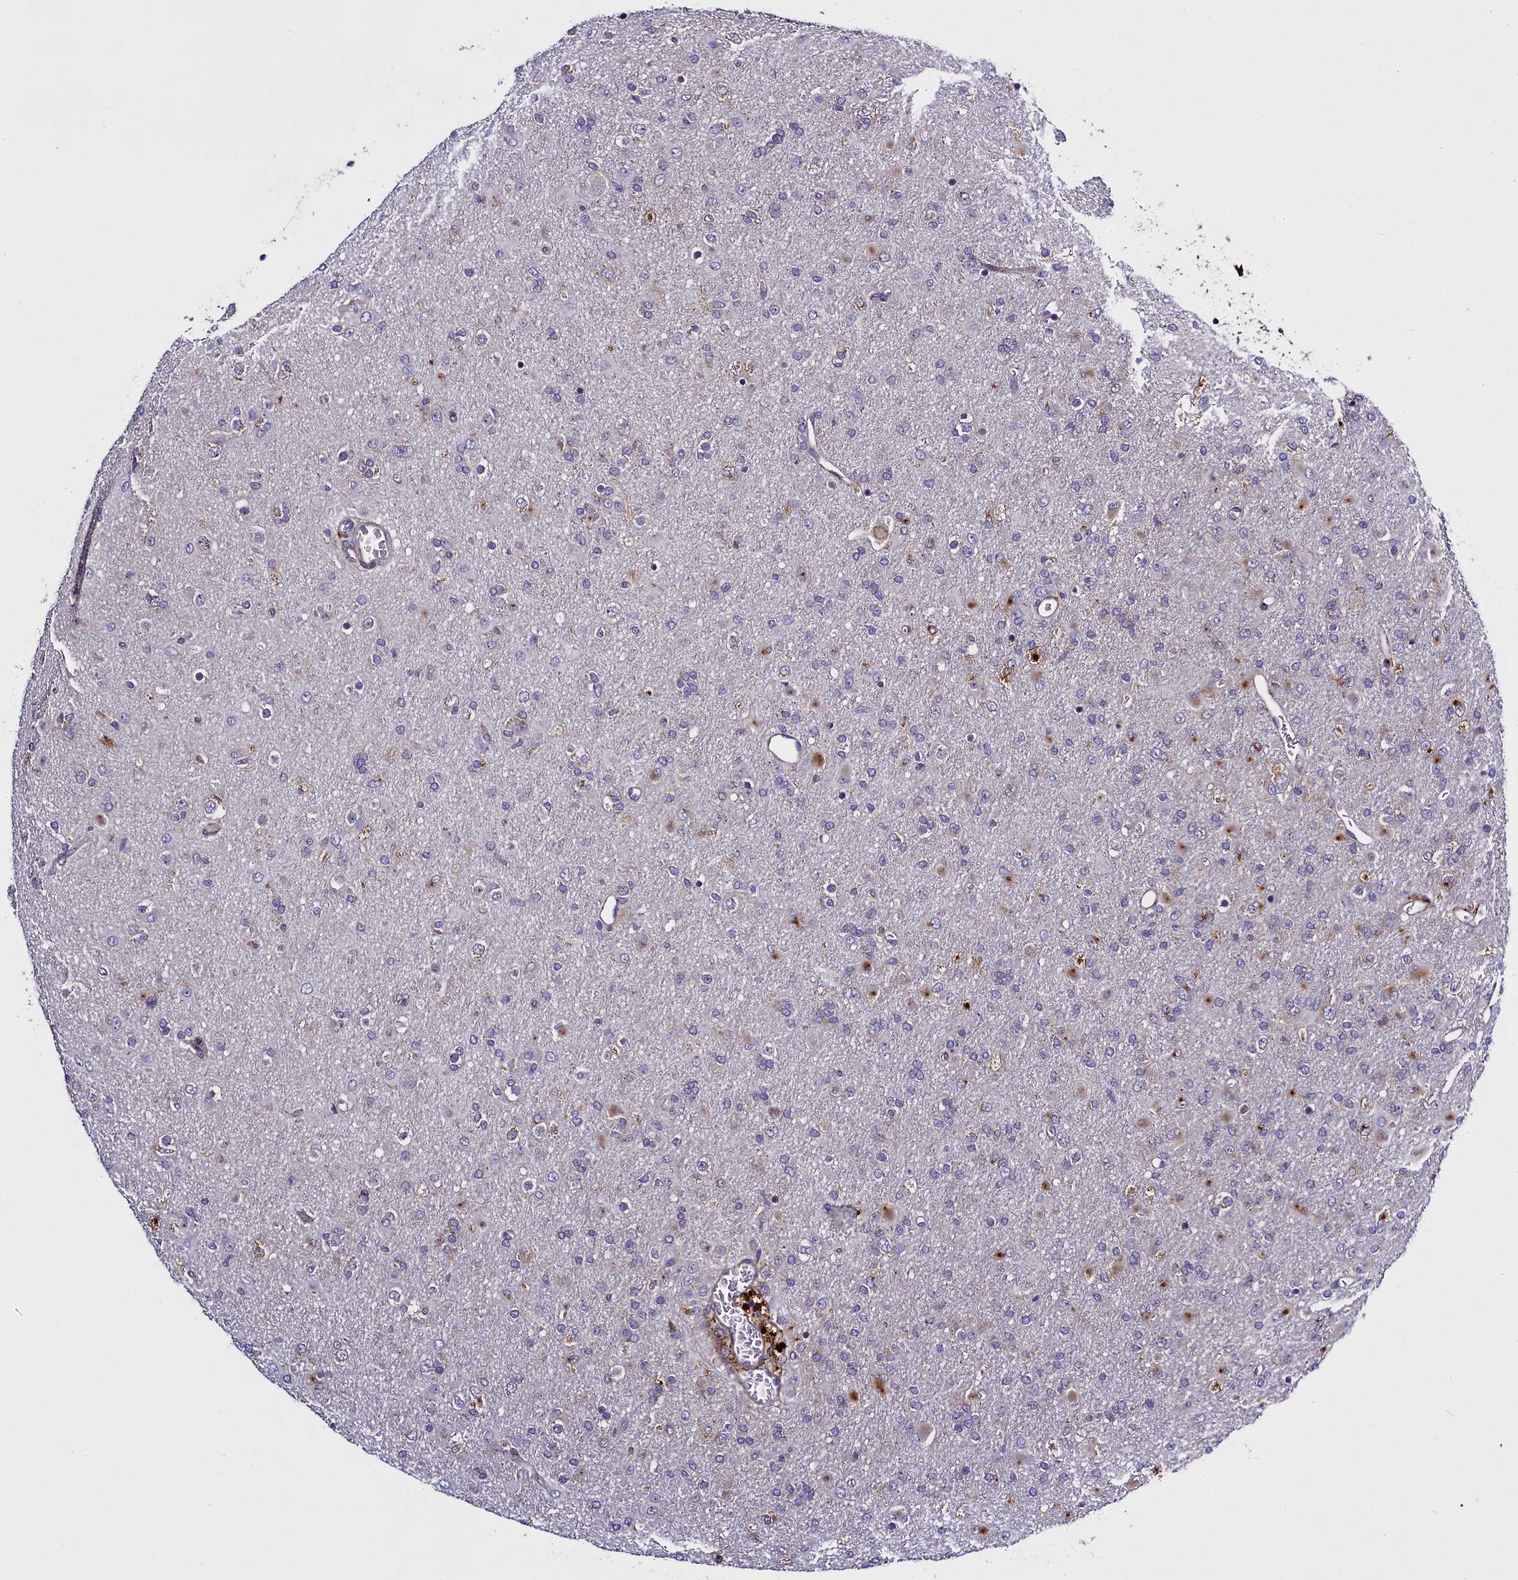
{"staining": {"intensity": "weak", "quantity": "<25%", "location": "cytoplasmic/membranous"}, "tissue": "glioma", "cell_type": "Tumor cells", "image_type": "cancer", "snomed": [{"axis": "morphology", "description": "Glioma, malignant, Low grade"}, {"axis": "topography", "description": "Brain"}], "caption": "DAB immunohistochemical staining of human glioma displays no significant staining in tumor cells. The staining was performed using DAB (3,3'-diaminobenzidine) to visualize the protein expression in brown, while the nuclei were stained in blue with hematoxylin (Magnification: 20x).", "gene": "MRC2", "patient": {"sex": "male", "age": 65}}